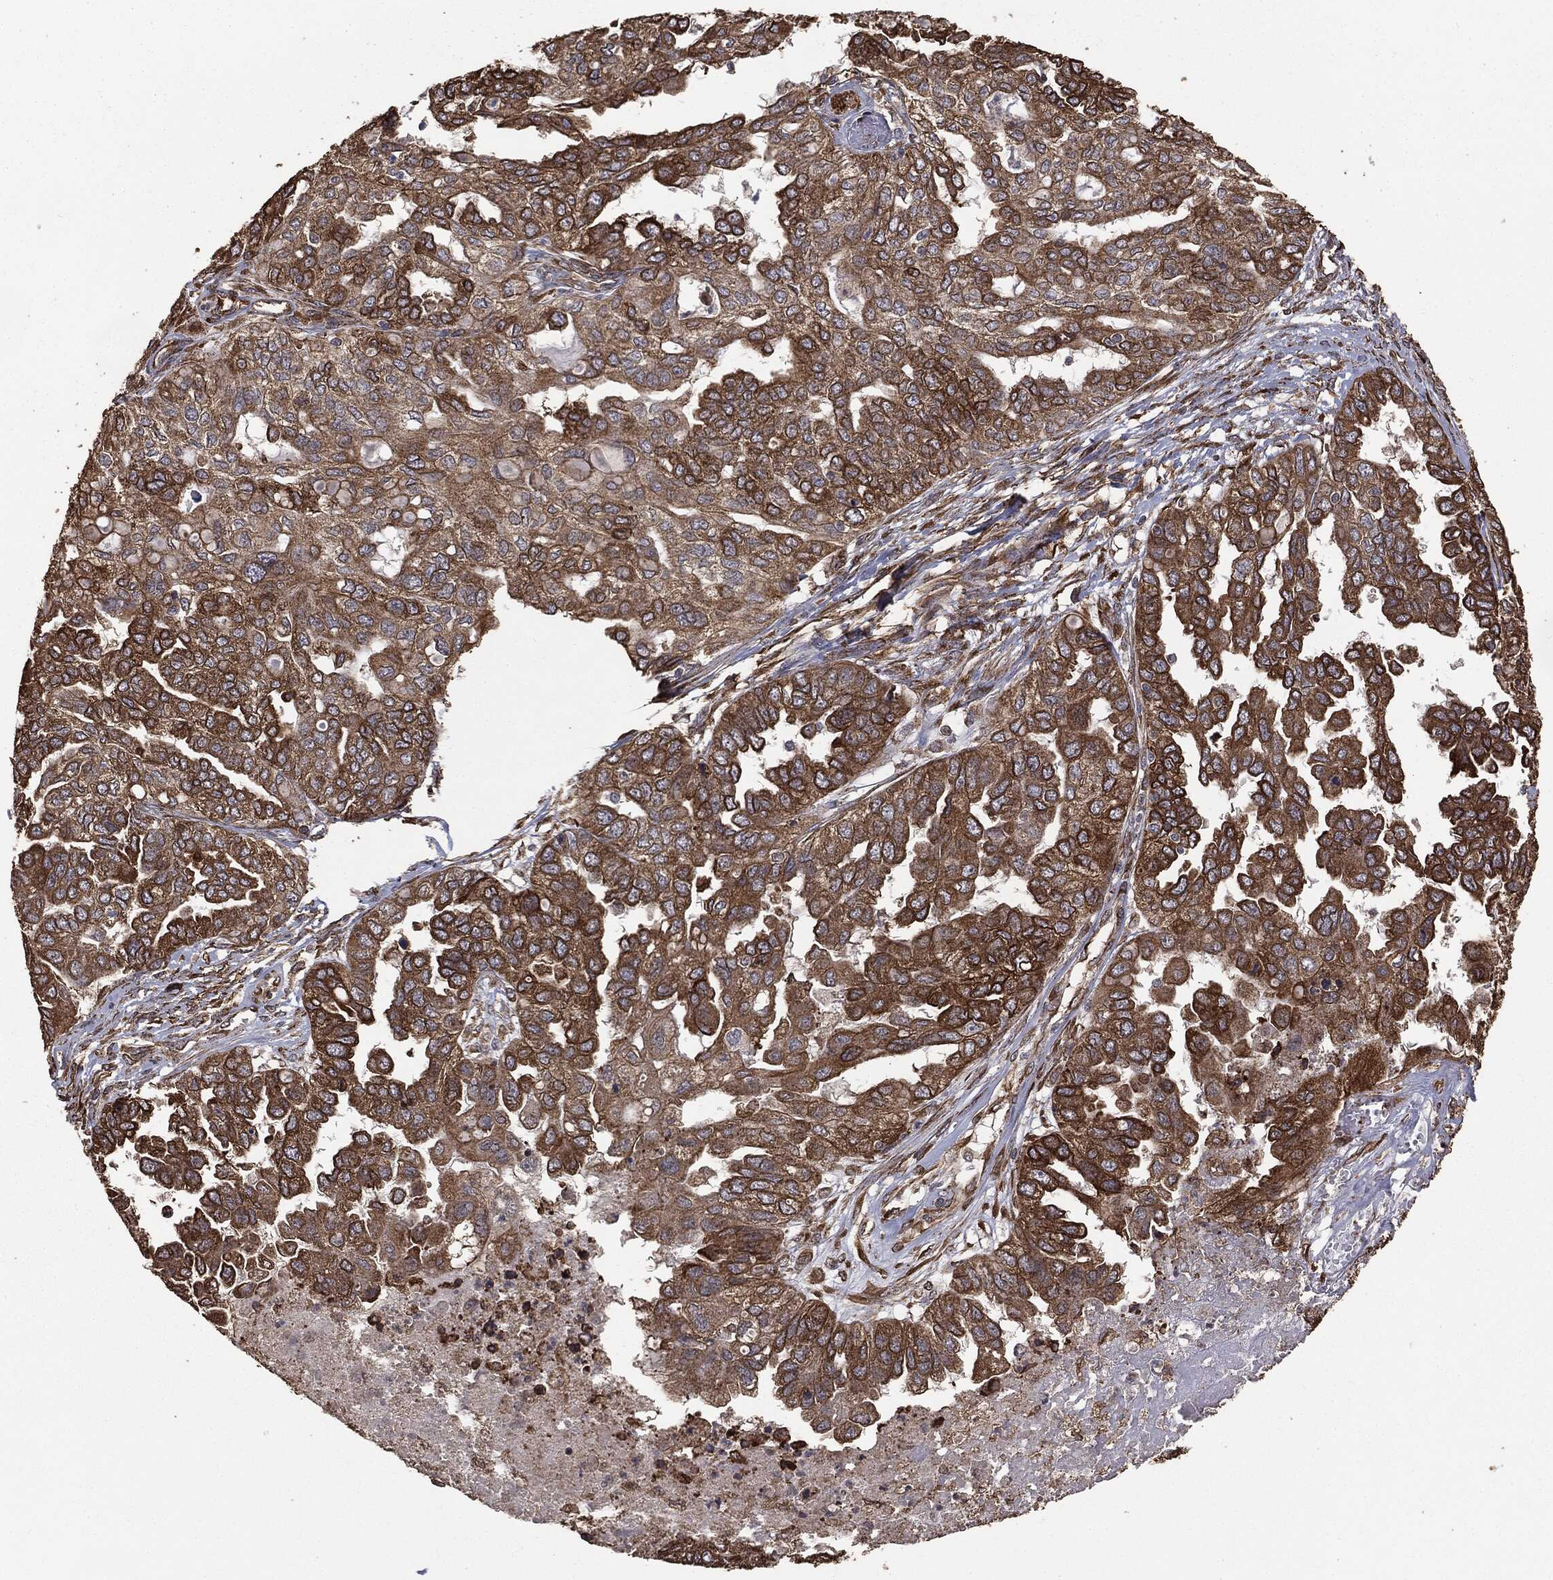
{"staining": {"intensity": "moderate", "quantity": ">75%", "location": "cytoplasmic/membranous"}, "tissue": "ovarian cancer", "cell_type": "Tumor cells", "image_type": "cancer", "snomed": [{"axis": "morphology", "description": "Cystadenocarcinoma, serous, NOS"}, {"axis": "topography", "description": "Ovary"}], "caption": "Protein staining reveals moderate cytoplasmic/membranous positivity in approximately >75% of tumor cells in ovarian cancer. (Brightfield microscopy of DAB IHC at high magnification).", "gene": "MTOR", "patient": {"sex": "female", "age": 53}}